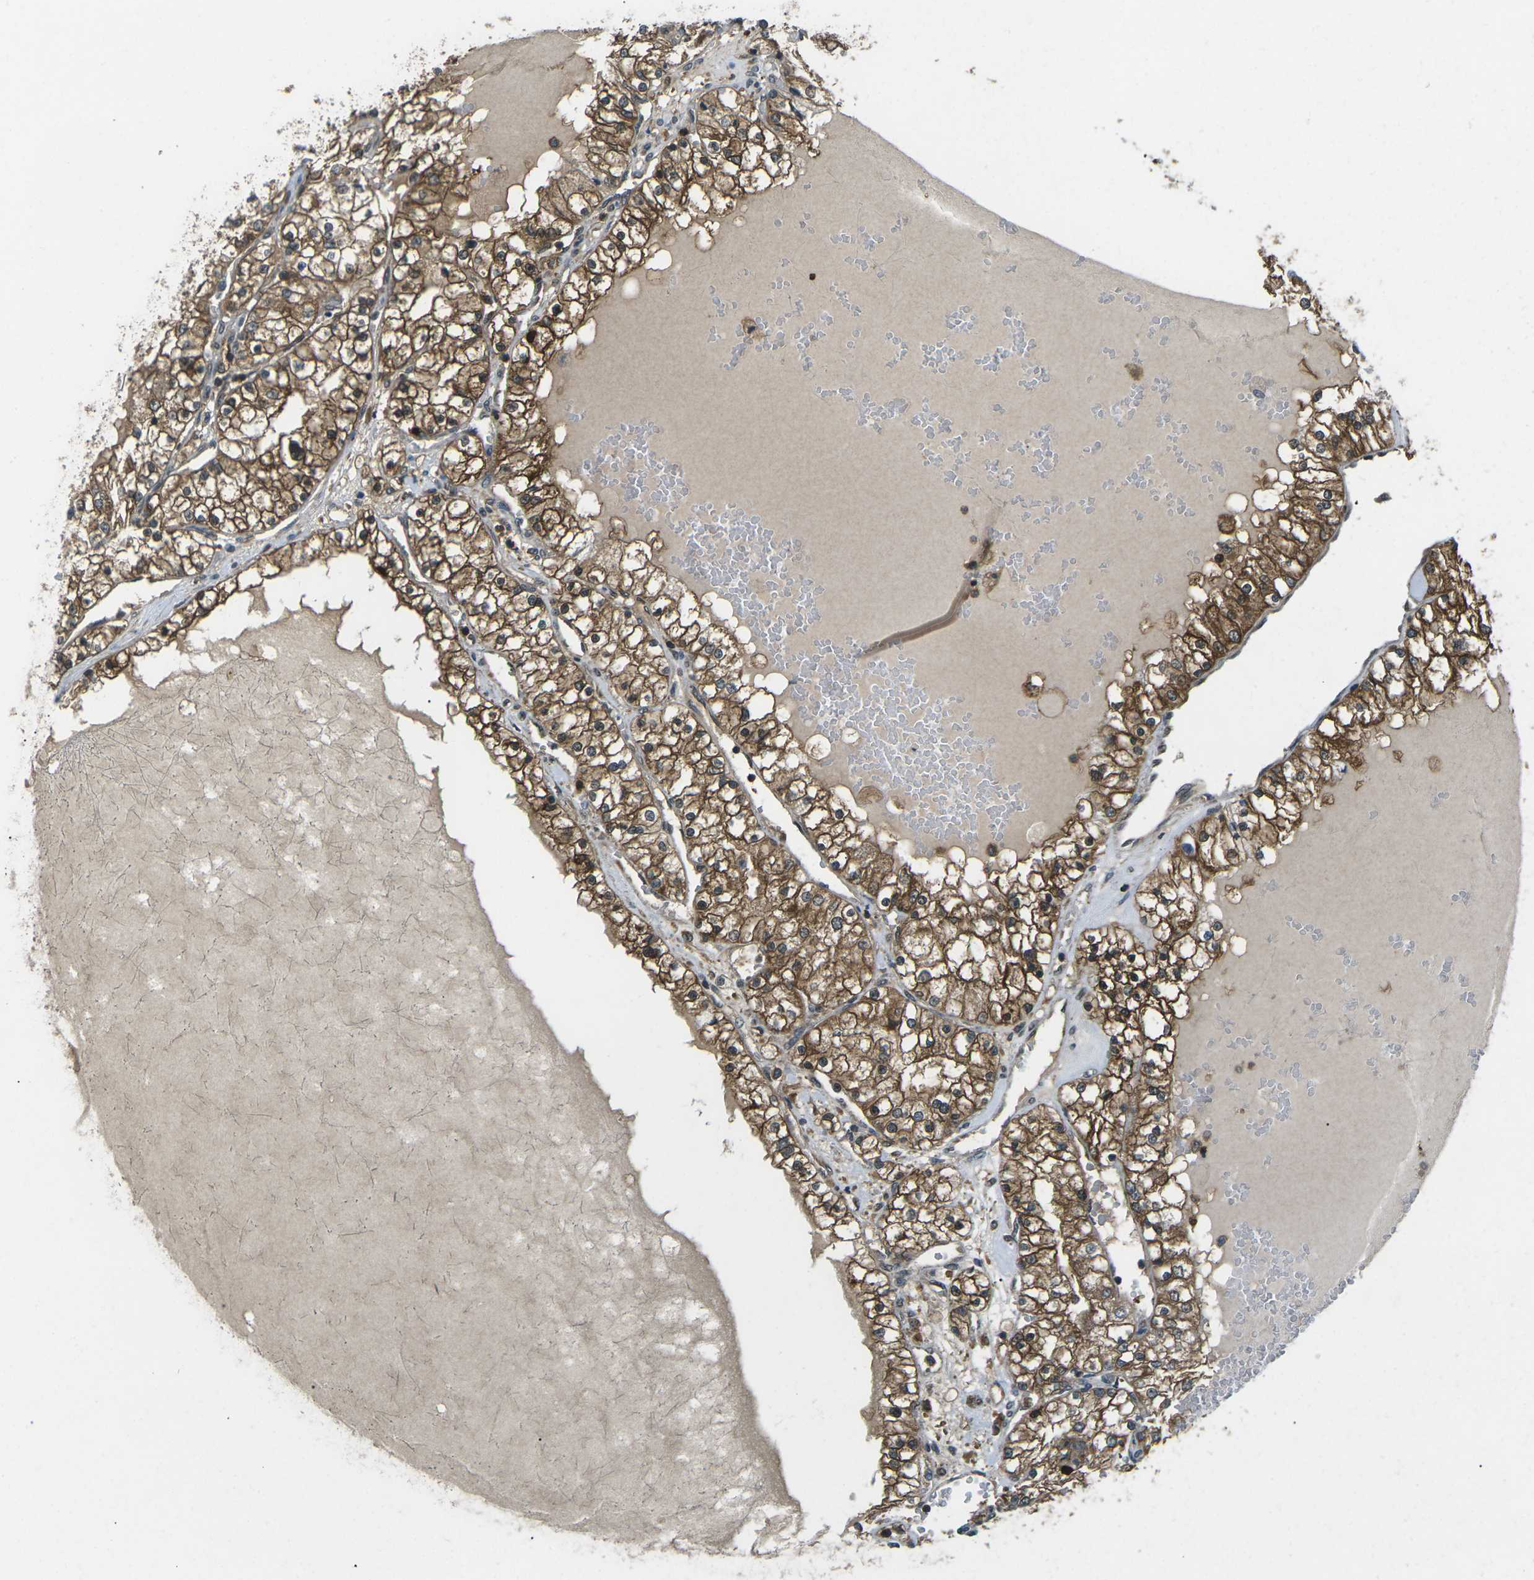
{"staining": {"intensity": "strong", "quantity": "25%-75%", "location": "cytoplasmic/membranous"}, "tissue": "renal cancer", "cell_type": "Tumor cells", "image_type": "cancer", "snomed": [{"axis": "morphology", "description": "Adenocarcinoma, NOS"}, {"axis": "topography", "description": "Kidney"}], "caption": "The image displays staining of renal cancer, revealing strong cytoplasmic/membranous protein positivity (brown color) within tumor cells.", "gene": "PIEZO2", "patient": {"sex": "male", "age": 68}}